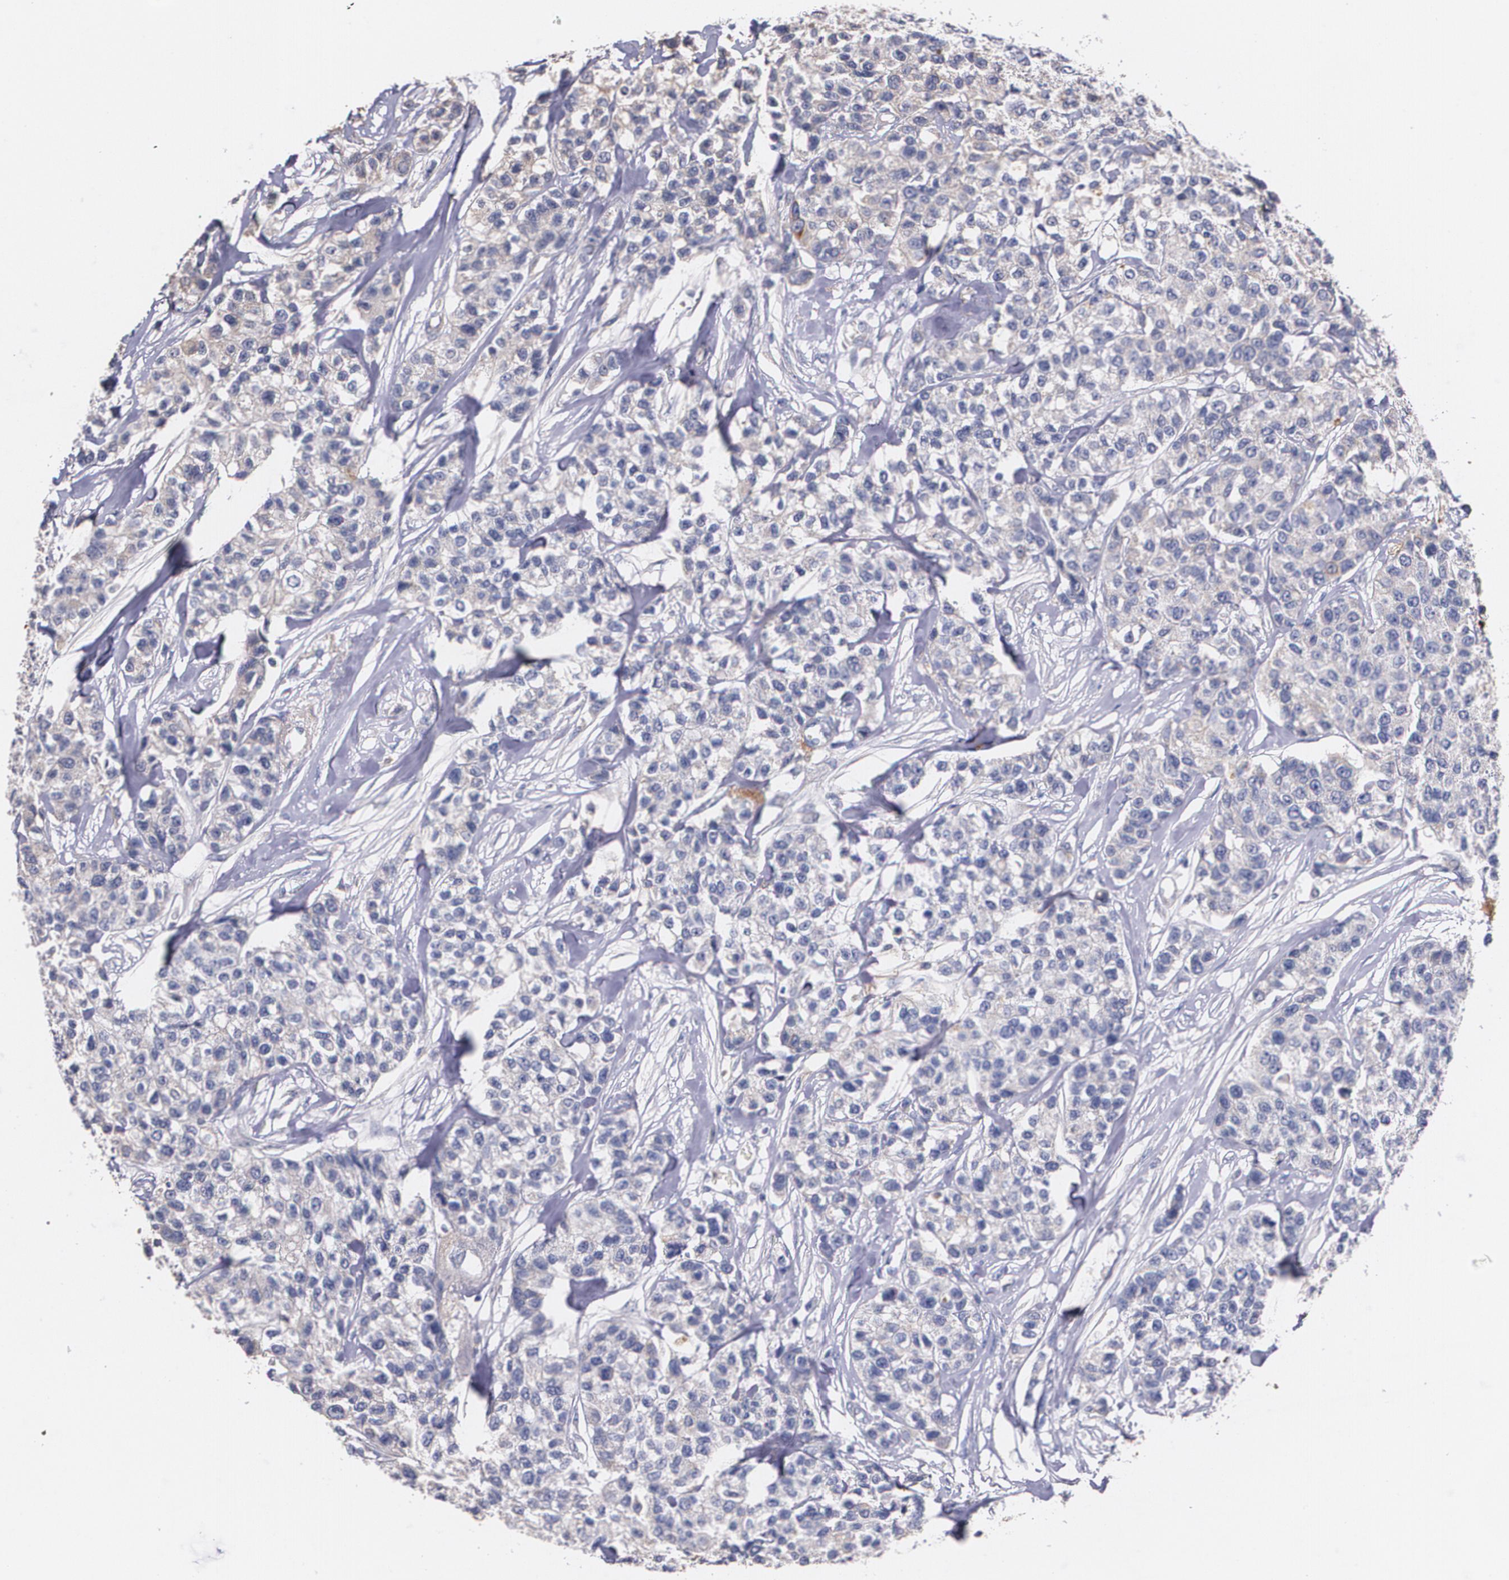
{"staining": {"intensity": "weak", "quantity": "<25%", "location": "cytoplasmic/membranous"}, "tissue": "breast cancer", "cell_type": "Tumor cells", "image_type": "cancer", "snomed": [{"axis": "morphology", "description": "Duct carcinoma"}, {"axis": "topography", "description": "Breast"}], "caption": "The image displays no staining of tumor cells in breast intraductal carcinoma. (Immunohistochemistry, brightfield microscopy, high magnification).", "gene": "AMBP", "patient": {"sex": "female", "age": 51}}